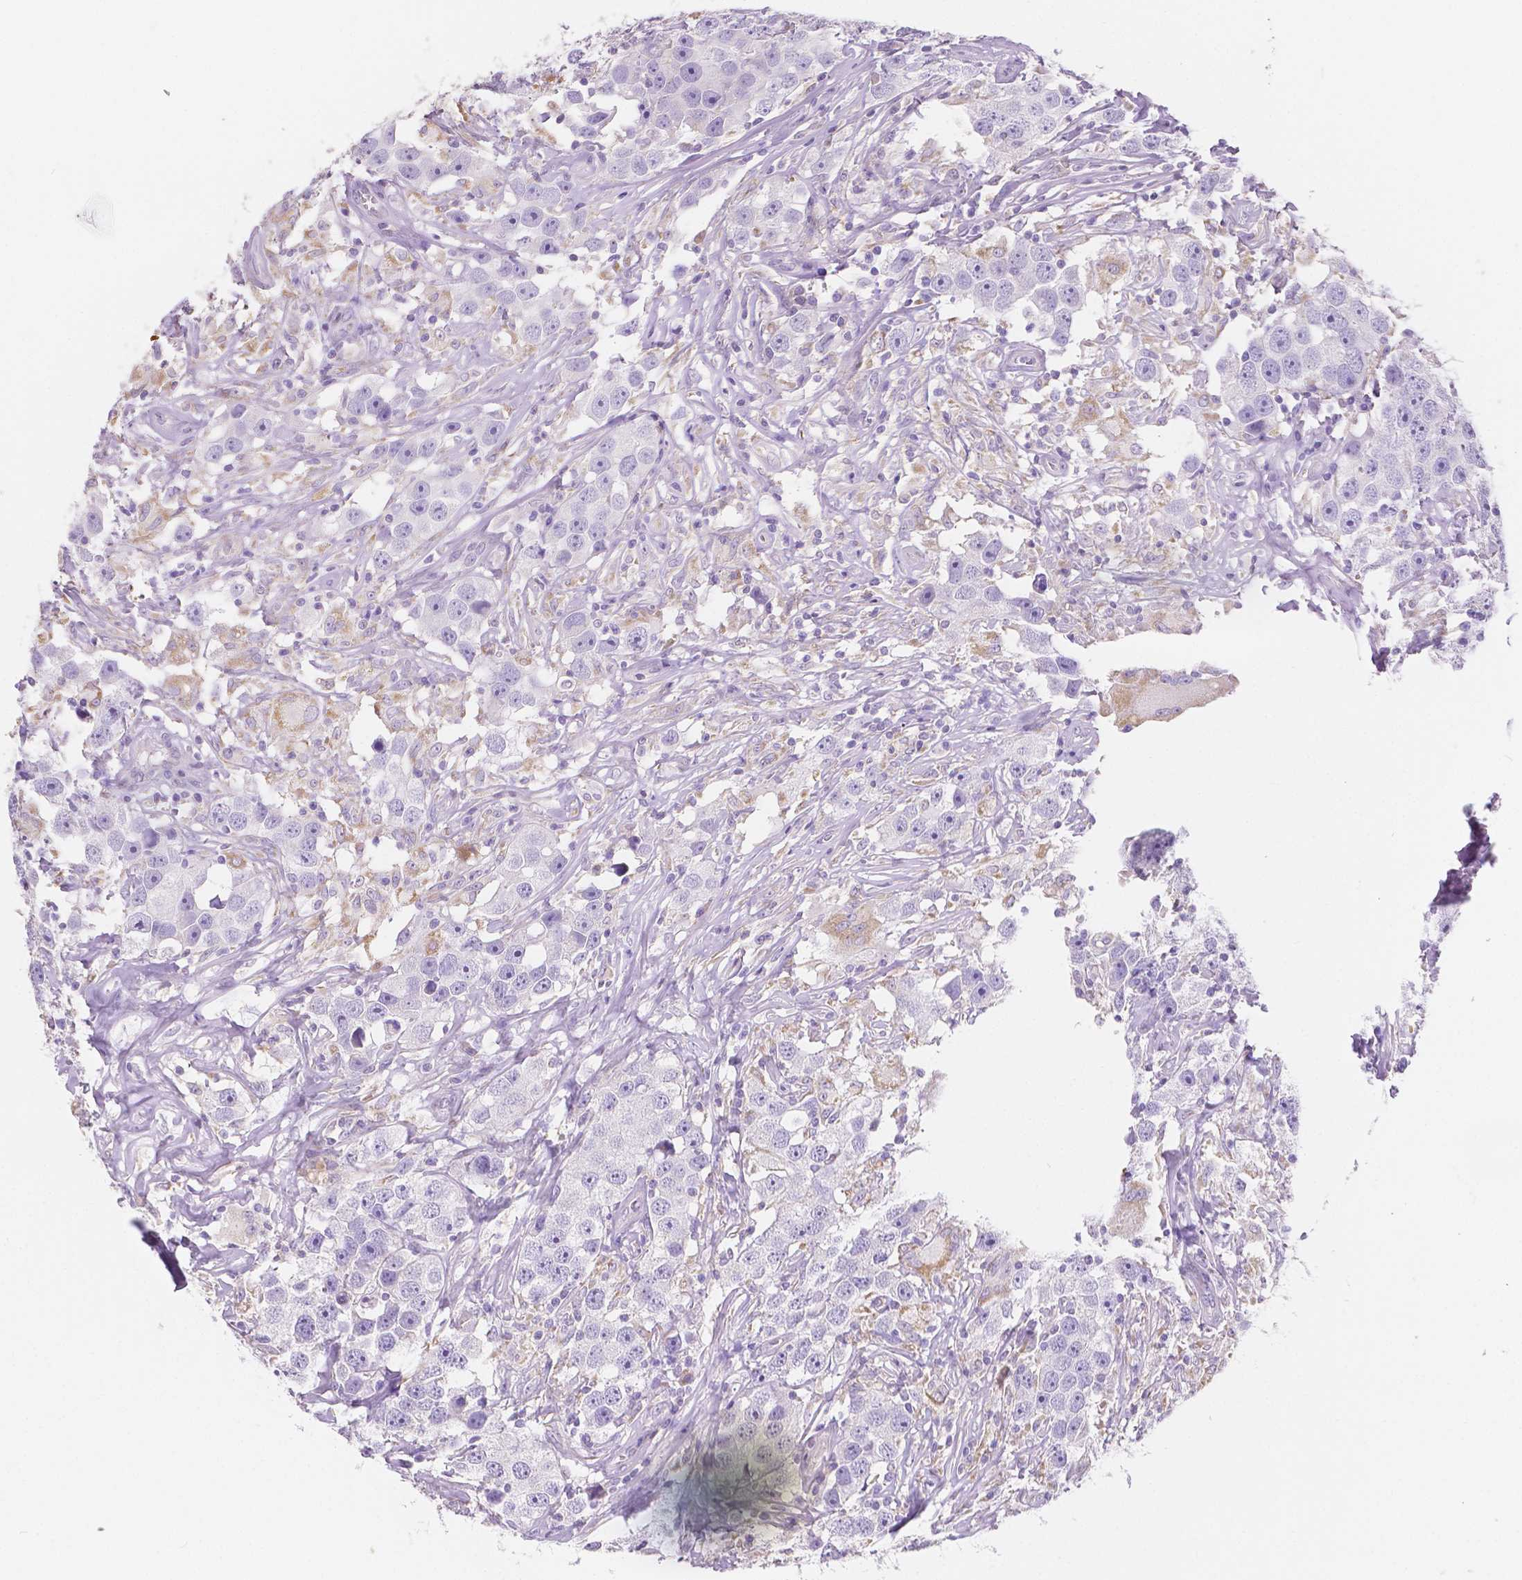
{"staining": {"intensity": "negative", "quantity": "none", "location": "none"}, "tissue": "testis cancer", "cell_type": "Tumor cells", "image_type": "cancer", "snomed": [{"axis": "morphology", "description": "Seminoma, NOS"}, {"axis": "topography", "description": "Testis"}], "caption": "Photomicrograph shows no significant protein staining in tumor cells of testis cancer. (Stains: DAB immunohistochemistry with hematoxylin counter stain, Microscopy: brightfield microscopy at high magnification).", "gene": "TMEM130", "patient": {"sex": "male", "age": 49}}